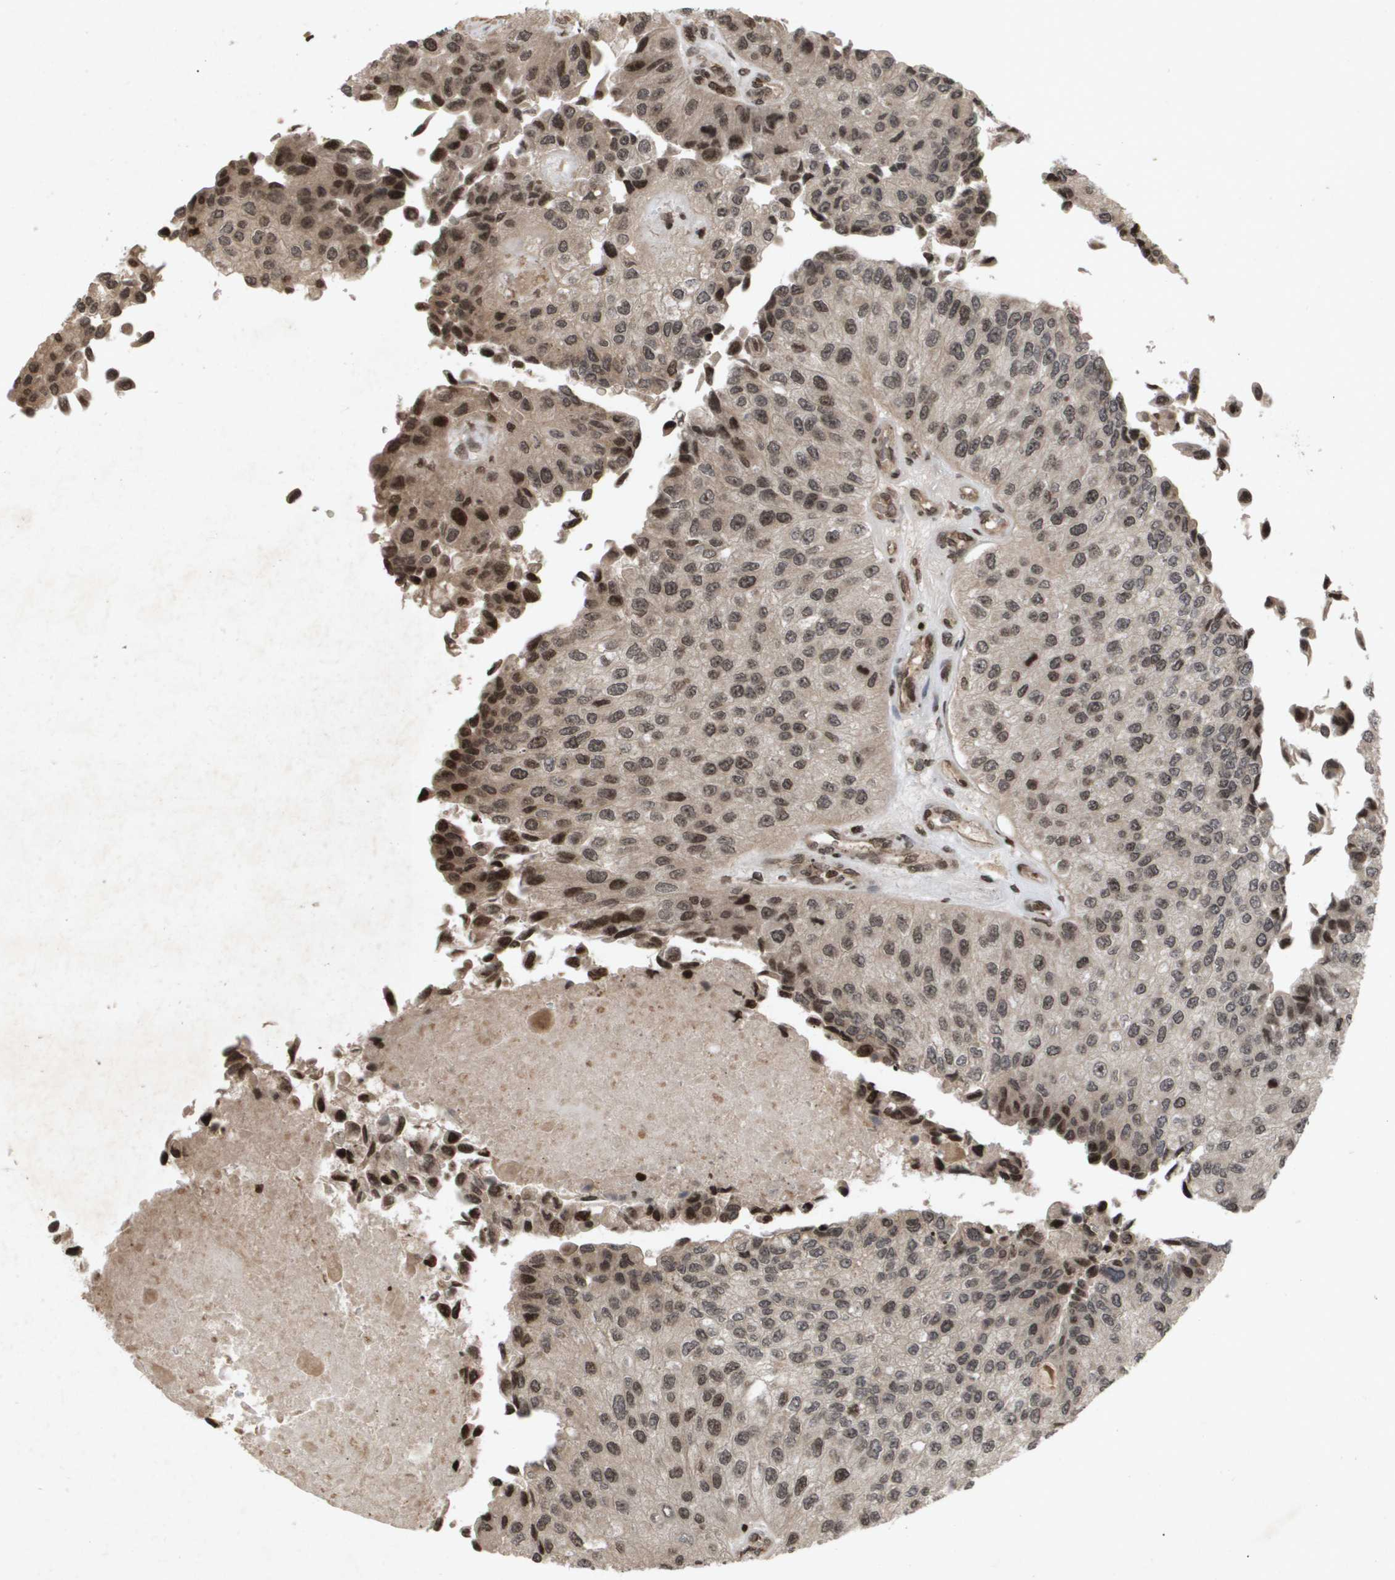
{"staining": {"intensity": "moderate", "quantity": "<25%", "location": "nuclear"}, "tissue": "urothelial cancer", "cell_type": "Tumor cells", "image_type": "cancer", "snomed": [{"axis": "morphology", "description": "Urothelial carcinoma, High grade"}, {"axis": "topography", "description": "Kidney"}, {"axis": "topography", "description": "Urinary bladder"}], "caption": "IHC of urothelial carcinoma (high-grade) demonstrates low levels of moderate nuclear staining in approximately <25% of tumor cells. (Brightfield microscopy of DAB IHC at high magnification).", "gene": "HSPA6", "patient": {"sex": "male", "age": 77}}